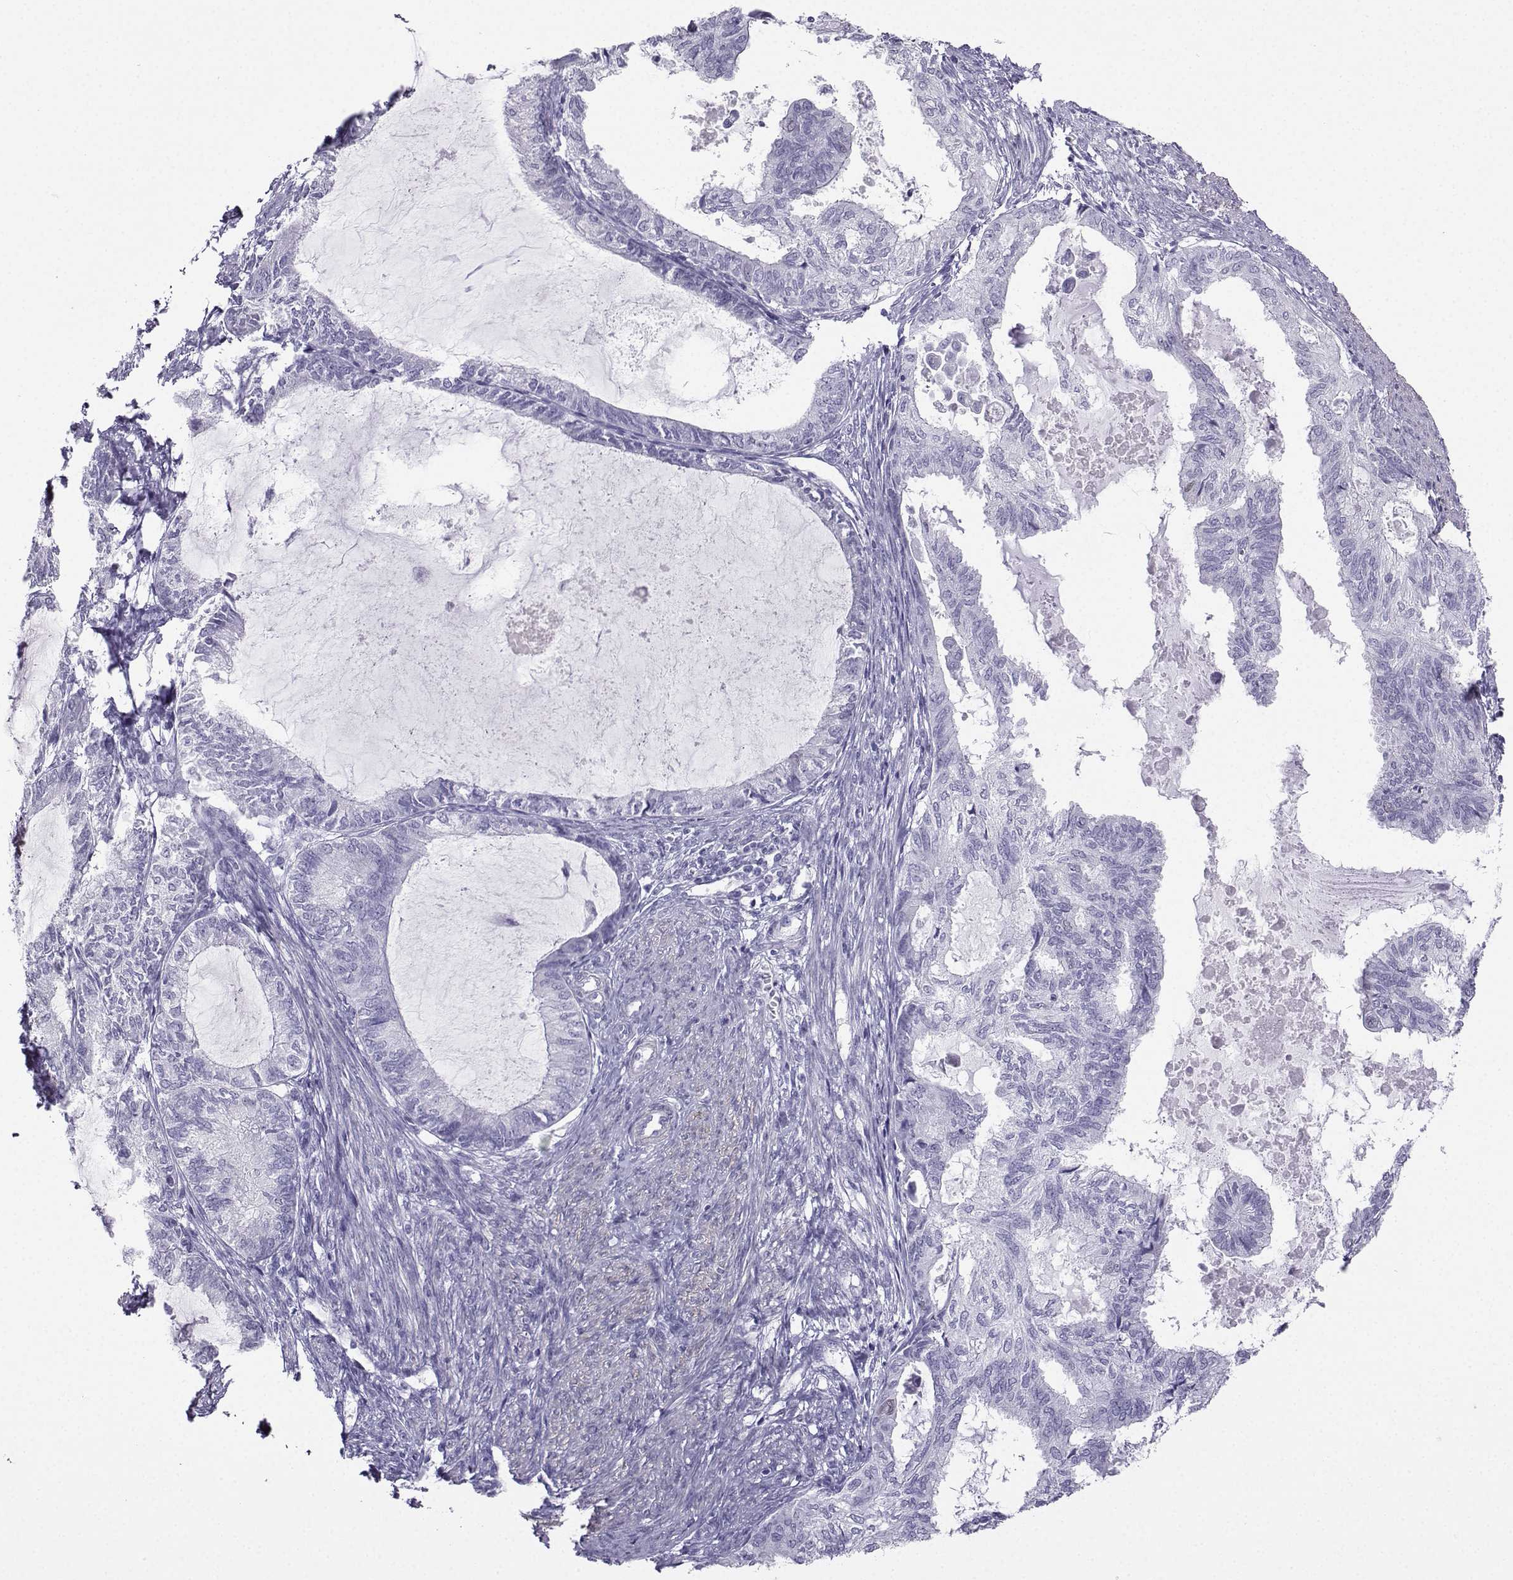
{"staining": {"intensity": "negative", "quantity": "none", "location": "none"}, "tissue": "endometrial cancer", "cell_type": "Tumor cells", "image_type": "cancer", "snomed": [{"axis": "morphology", "description": "Adenocarcinoma, NOS"}, {"axis": "topography", "description": "Endometrium"}], "caption": "Immunohistochemistry histopathology image of neoplastic tissue: endometrial adenocarcinoma stained with DAB (3,3'-diaminobenzidine) exhibits no significant protein positivity in tumor cells.", "gene": "KIF17", "patient": {"sex": "female", "age": 86}}